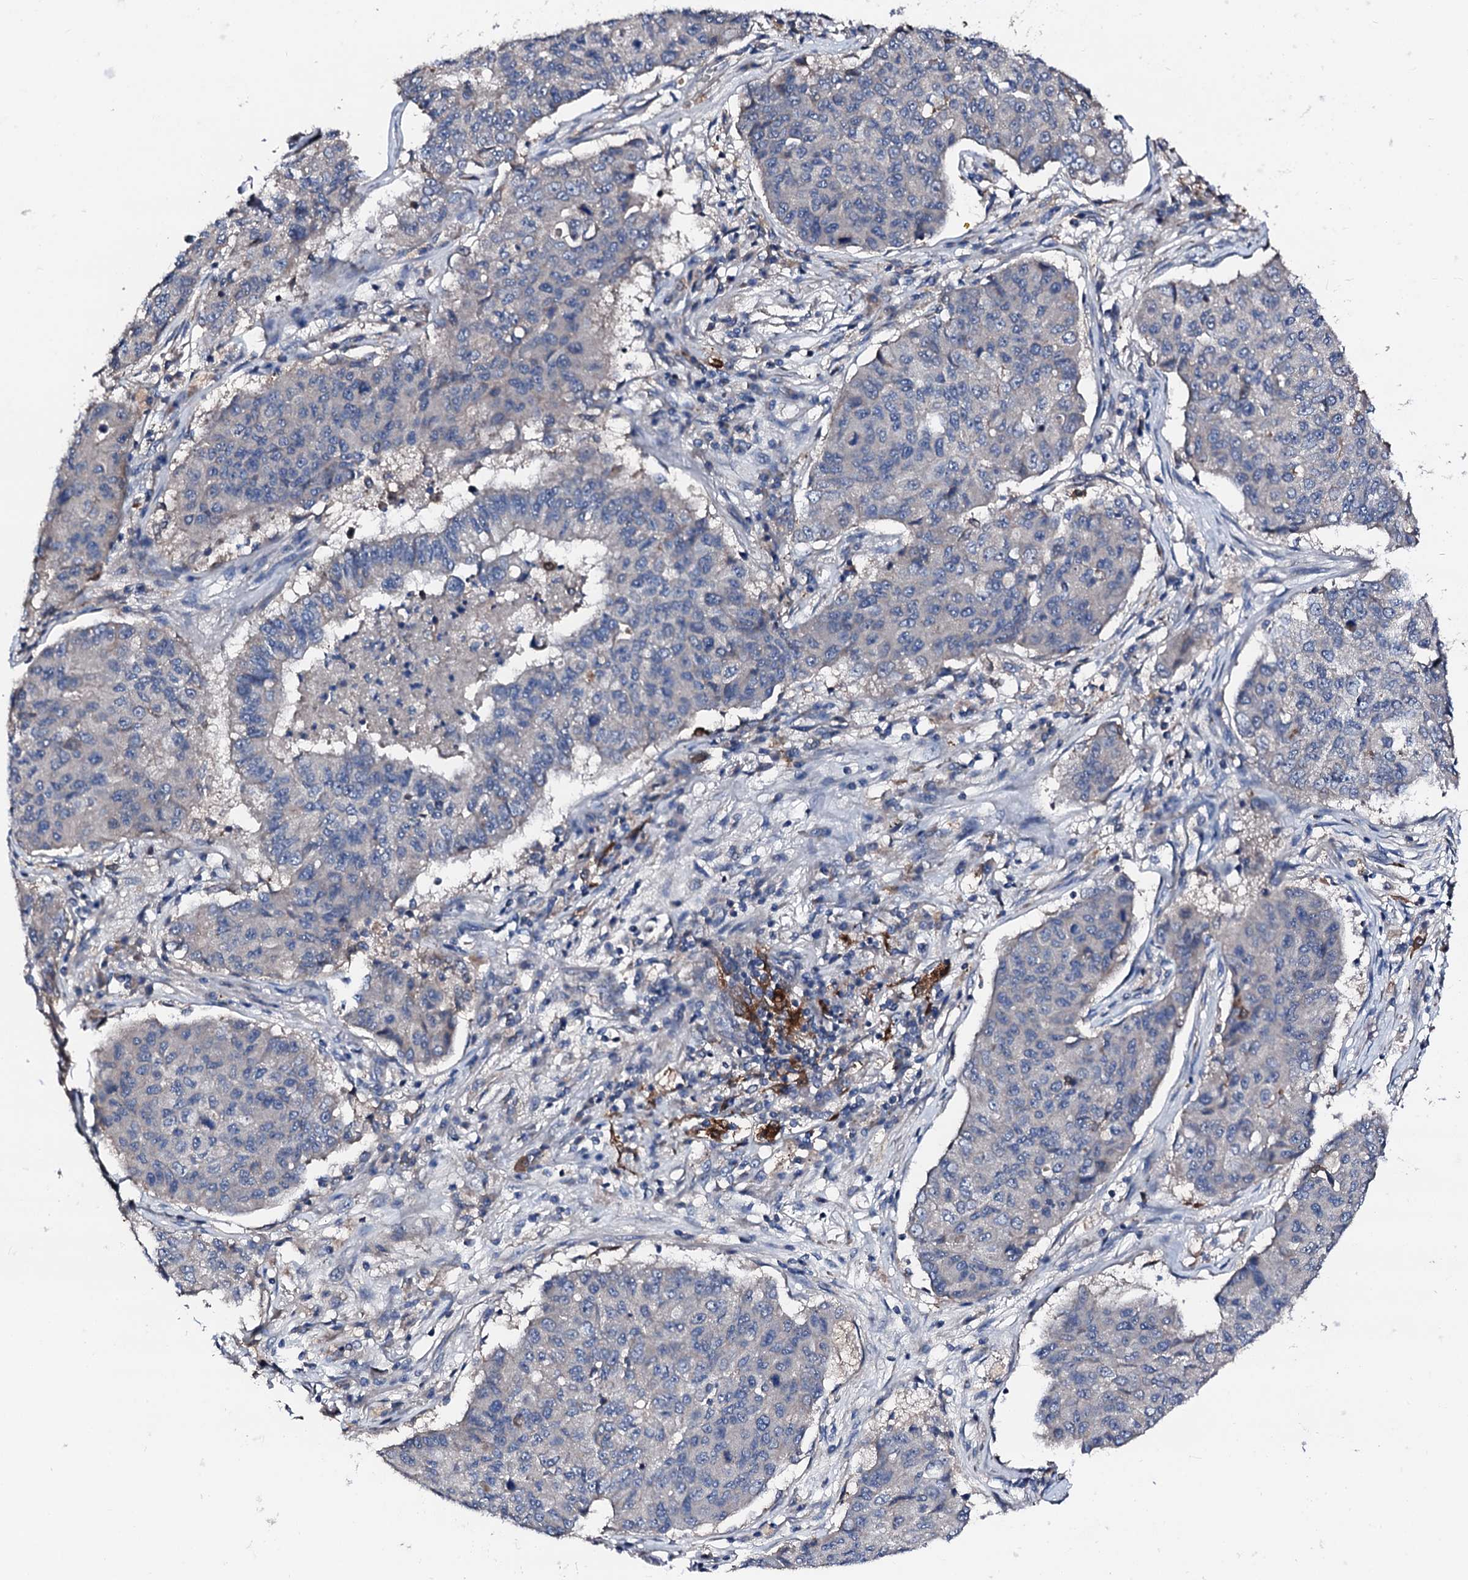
{"staining": {"intensity": "negative", "quantity": "none", "location": "none"}, "tissue": "lung cancer", "cell_type": "Tumor cells", "image_type": "cancer", "snomed": [{"axis": "morphology", "description": "Squamous cell carcinoma, NOS"}, {"axis": "topography", "description": "Lung"}], "caption": "Squamous cell carcinoma (lung) was stained to show a protein in brown. There is no significant staining in tumor cells. (DAB (3,3'-diaminobenzidine) immunohistochemistry with hematoxylin counter stain).", "gene": "TRAFD1", "patient": {"sex": "male", "age": 74}}